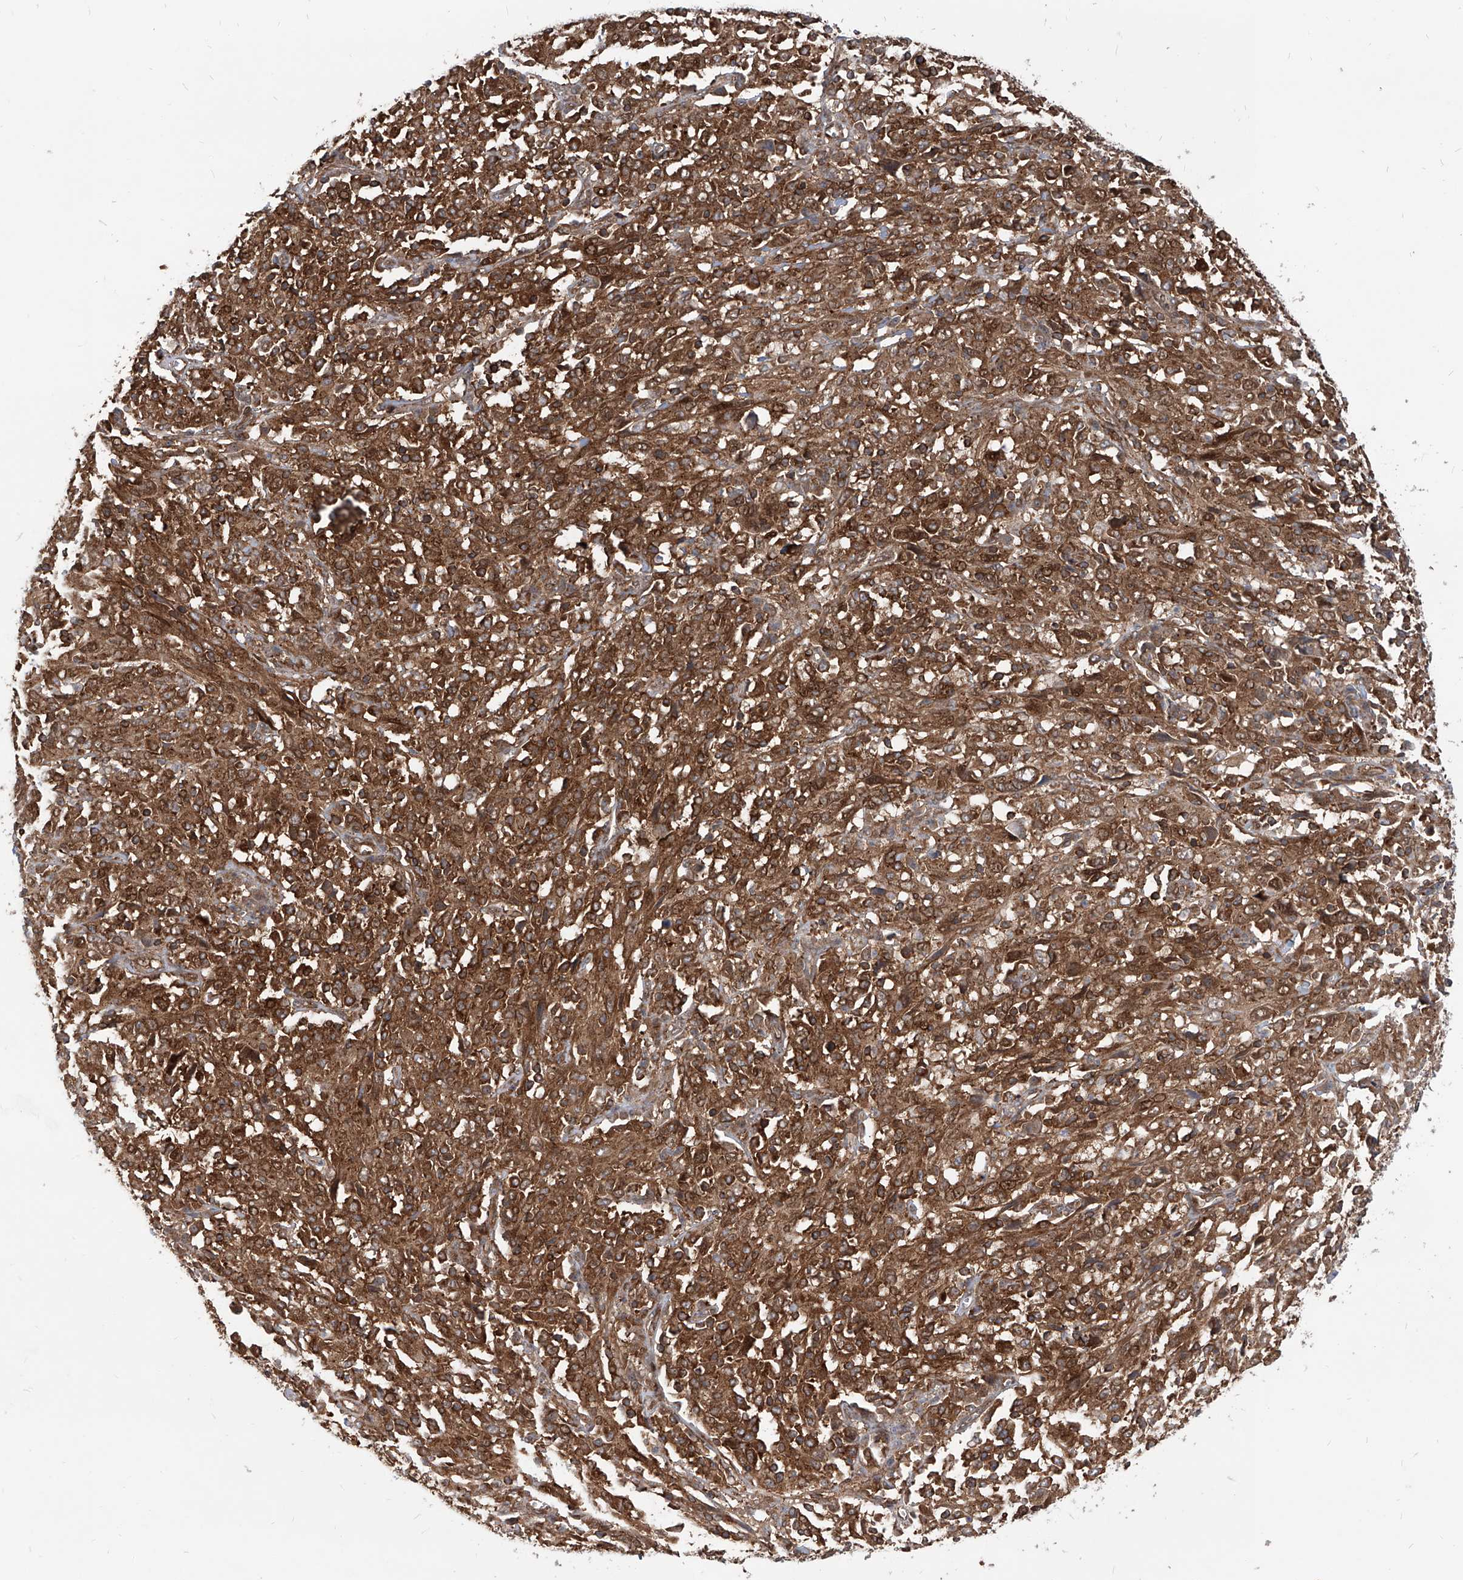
{"staining": {"intensity": "strong", "quantity": ">75%", "location": "cytoplasmic/membranous"}, "tissue": "cervical cancer", "cell_type": "Tumor cells", "image_type": "cancer", "snomed": [{"axis": "morphology", "description": "Squamous cell carcinoma, NOS"}, {"axis": "topography", "description": "Cervix"}], "caption": "Cervical cancer (squamous cell carcinoma) was stained to show a protein in brown. There is high levels of strong cytoplasmic/membranous expression in about >75% of tumor cells.", "gene": "MAGED2", "patient": {"sex": "female", "age": 46}}